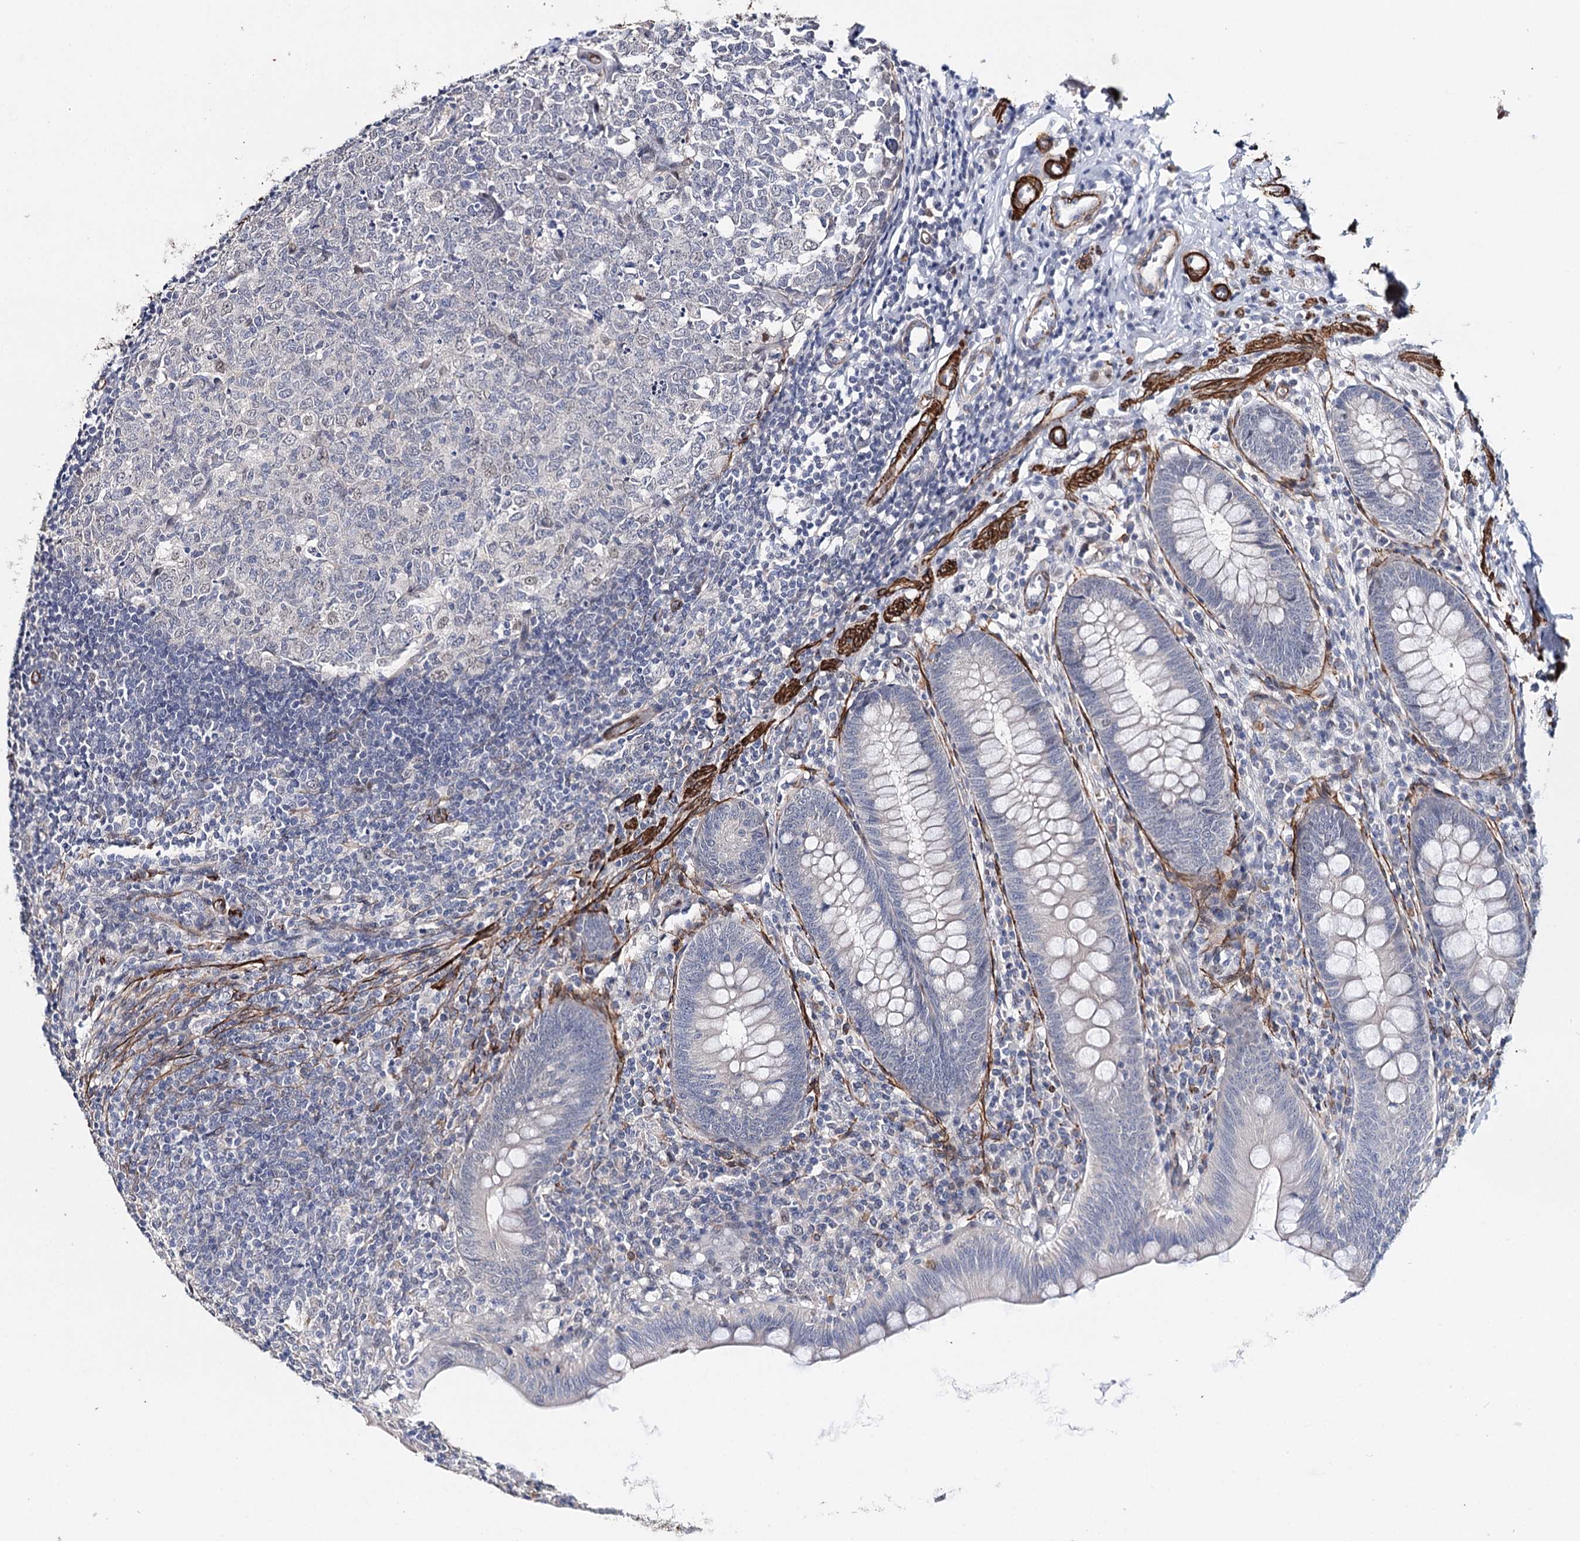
{"staining": {"intensity": "negative", "quantity": "none", "location": "none"}, "tissue": "appendix", "cell_type": "Glandular cells", "image_type": "normal", "snomed": [{"axis": "morphology", "description": "Normal tissue, NOS"}, {"axis": "topography", "description": "Appendix"}], "caption": "Immunohistochemistry photomicrograph of benign appendix: human appendix stained with DAB (3,3'-diaminobenzidine) exhibits no significant protein expression in glandular cells.", "gene": "CFAP46", "patient": {"sex": "male", "age": 14}}